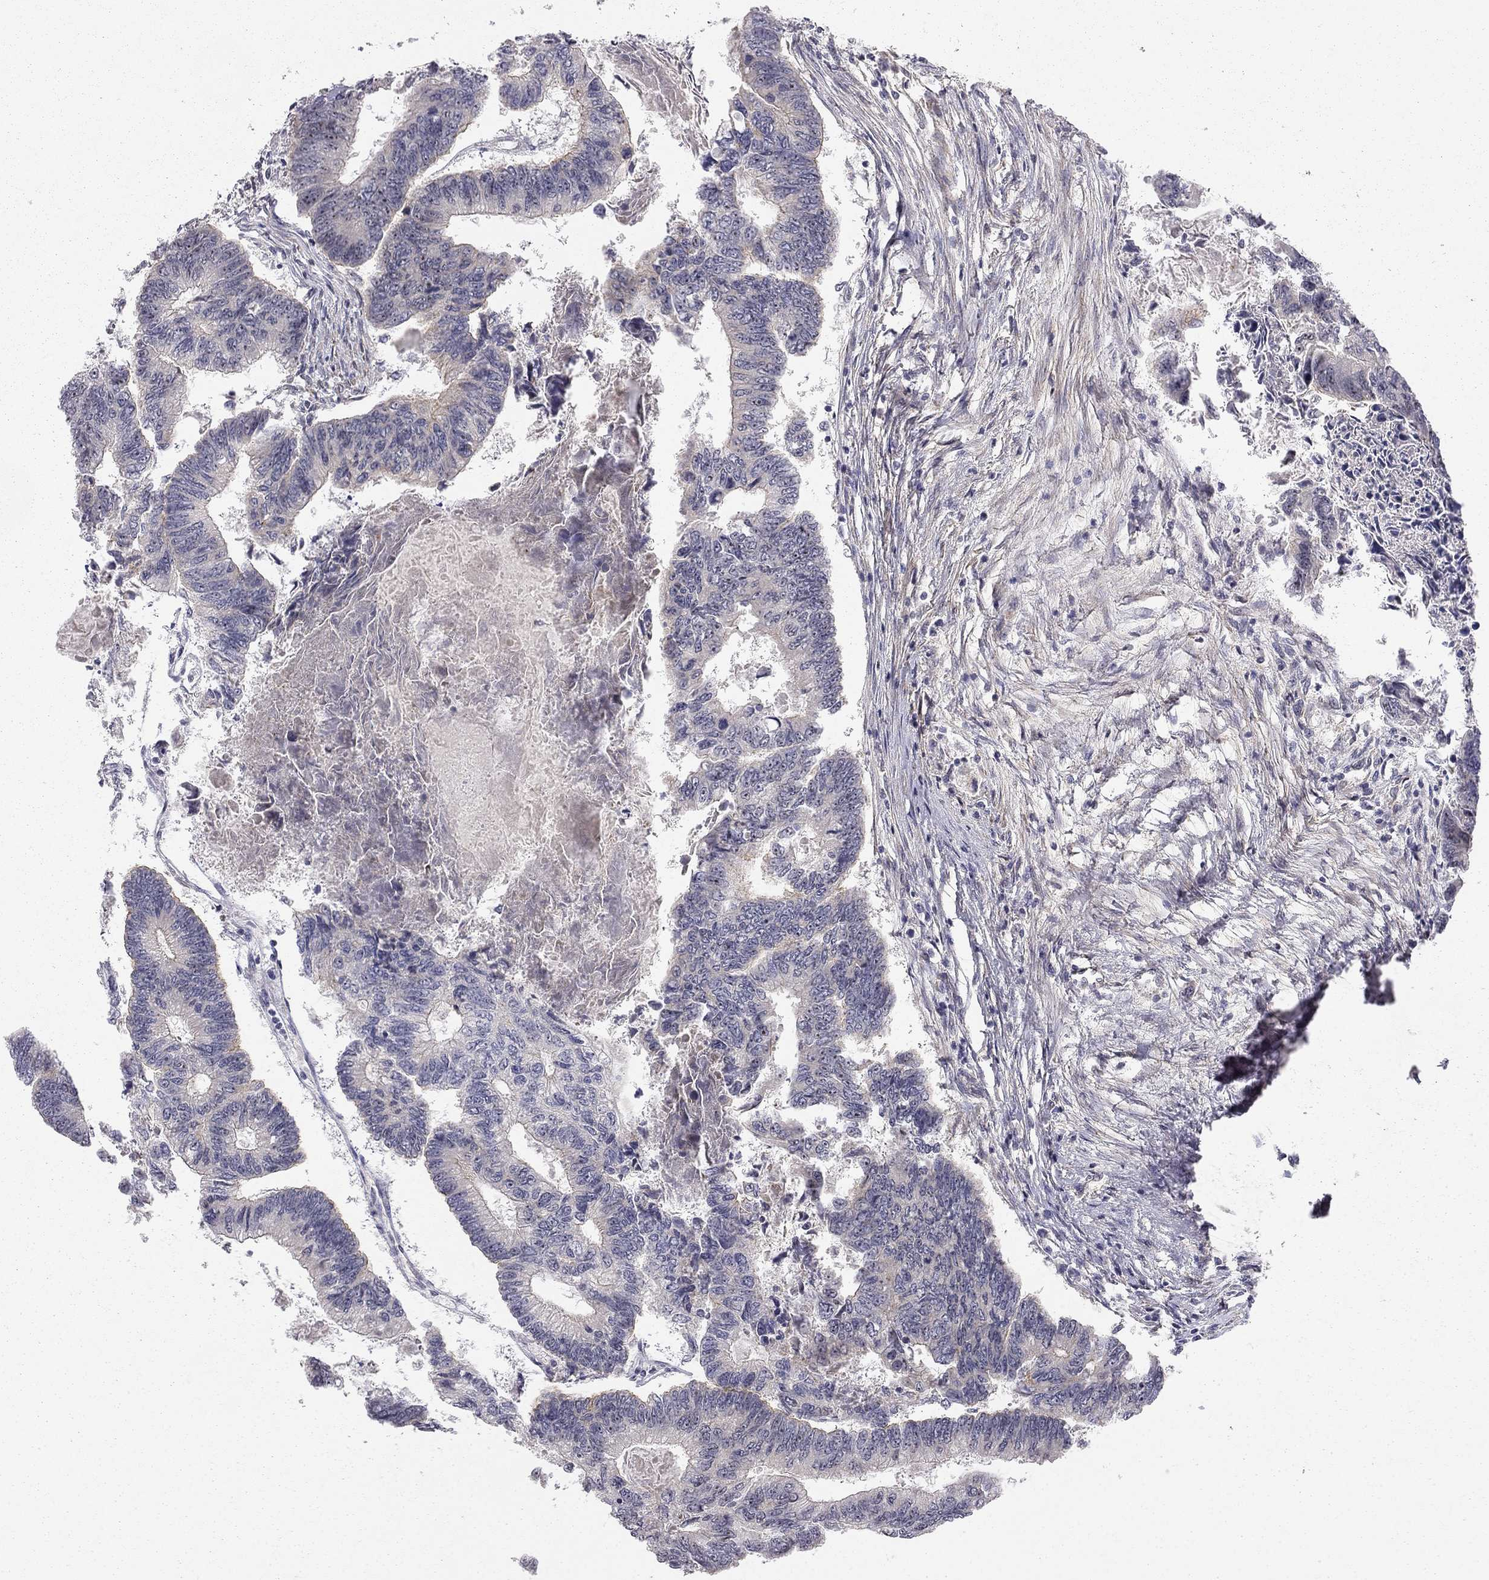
{"staining": {"intensity": "negative", "quantity": "none", "location": "none"}, "tissue": "colorectal cancer", "cell_type": "Tumor cells", "image_type": "cancer", "snomed": [{"axis": "morphology", "description": "Adenocarcinoma, NOS"}, {"axis": "topography", "description": "Colon"}], "caption": "A histopathology image of colorectal cancer stained for a protein exhibits no brown staining in tumor cells.", "gene": "STXBP6", "patient": {"sex": "female", "age": 65}}